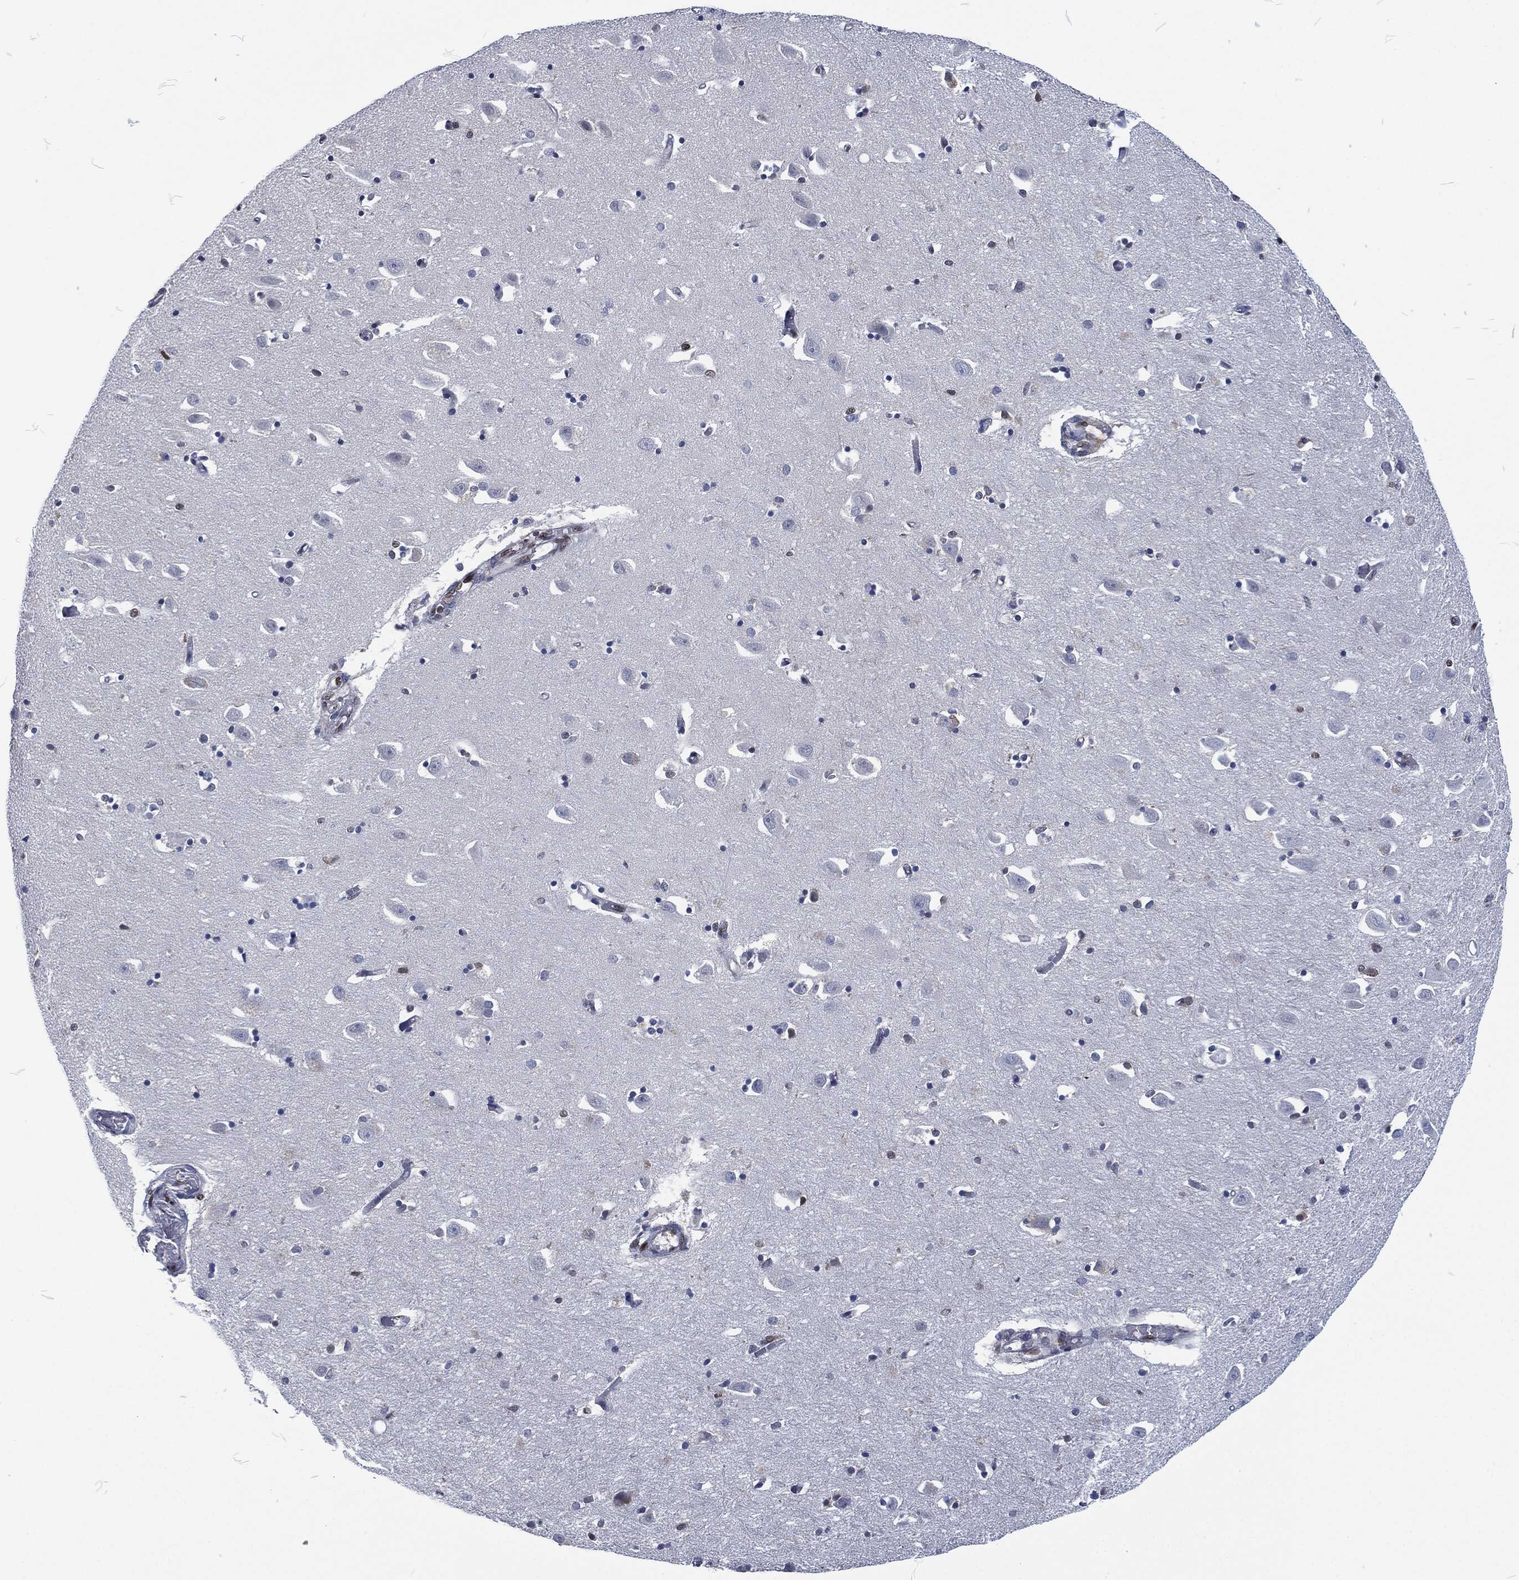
{"staining": {"intensity": "strong", "quantity": "<25%", "location": "nuclear"}, "tissue": "hippocampus", "cell_type": "Glial cells", "image_type": "normal", "snomed": [{"axis": "morphology", "description": "Normal tissue, NOS"}, {"axis": "topography", "description": "Lateral ventricle wall"}, {"axis": "topography", "description": "Hippocampus"}], "caption": "Hippocampus stained with DAB (3,3'-diaminobenzidine) IHC demonstrates medium levels of strong nuclear expression in about <25% of glial cells. Using DAB (brown) and hematoxylin (blue) stains, captured at high magnification using brightfield microscopy.", "gene": "DCPS", "patient": {"sex": "female", "age": 63}}